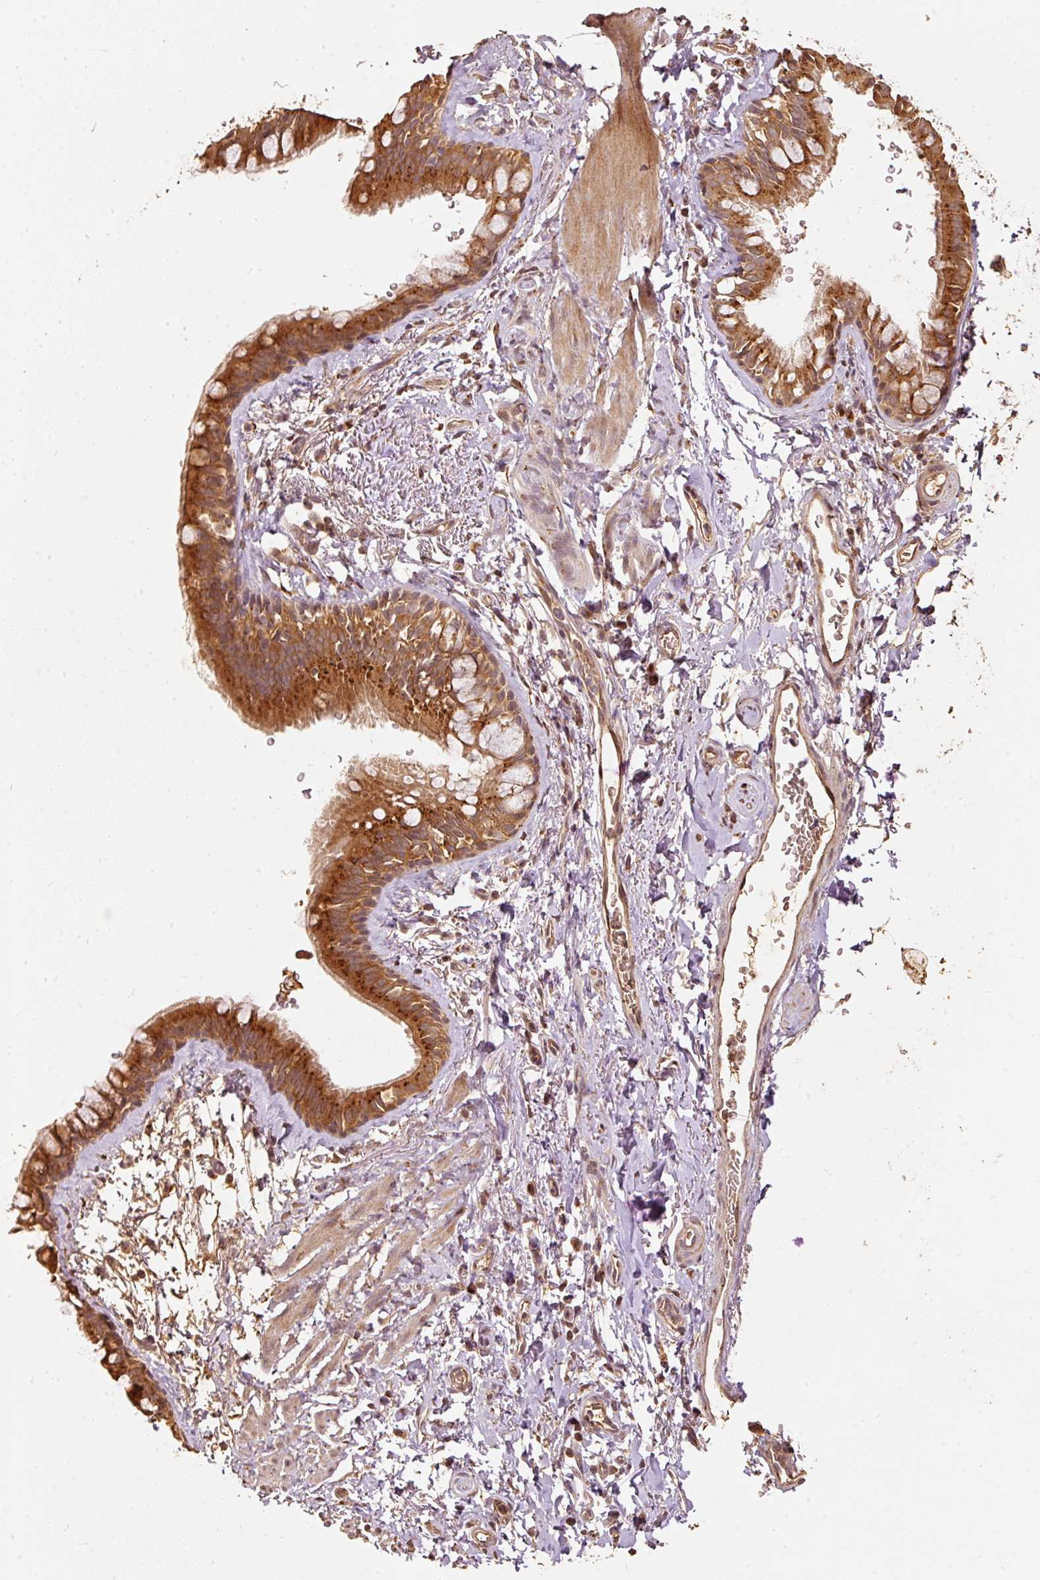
{"staining": {"intensity": "moderate", "quantity": ">75%", "location": "cytoplasmic/membranous"}, "tissue": "bronchus", "cell_type": "Respiratory epithelial cells", "image_type": "normal", "snomed": [{"axis": "morphology", "description": "Normal tissue, NOS"}, {"axis": "topography", "description": "Bronchus"}], "caption": "Brown immunohistochemical staining in normal human bronchus displays moderate cytoplasmic/membranous expression in about >75% of respiratory epithelial cells.", "gene": "FUT8", "patient": {"sex": "male", "age": 67}}